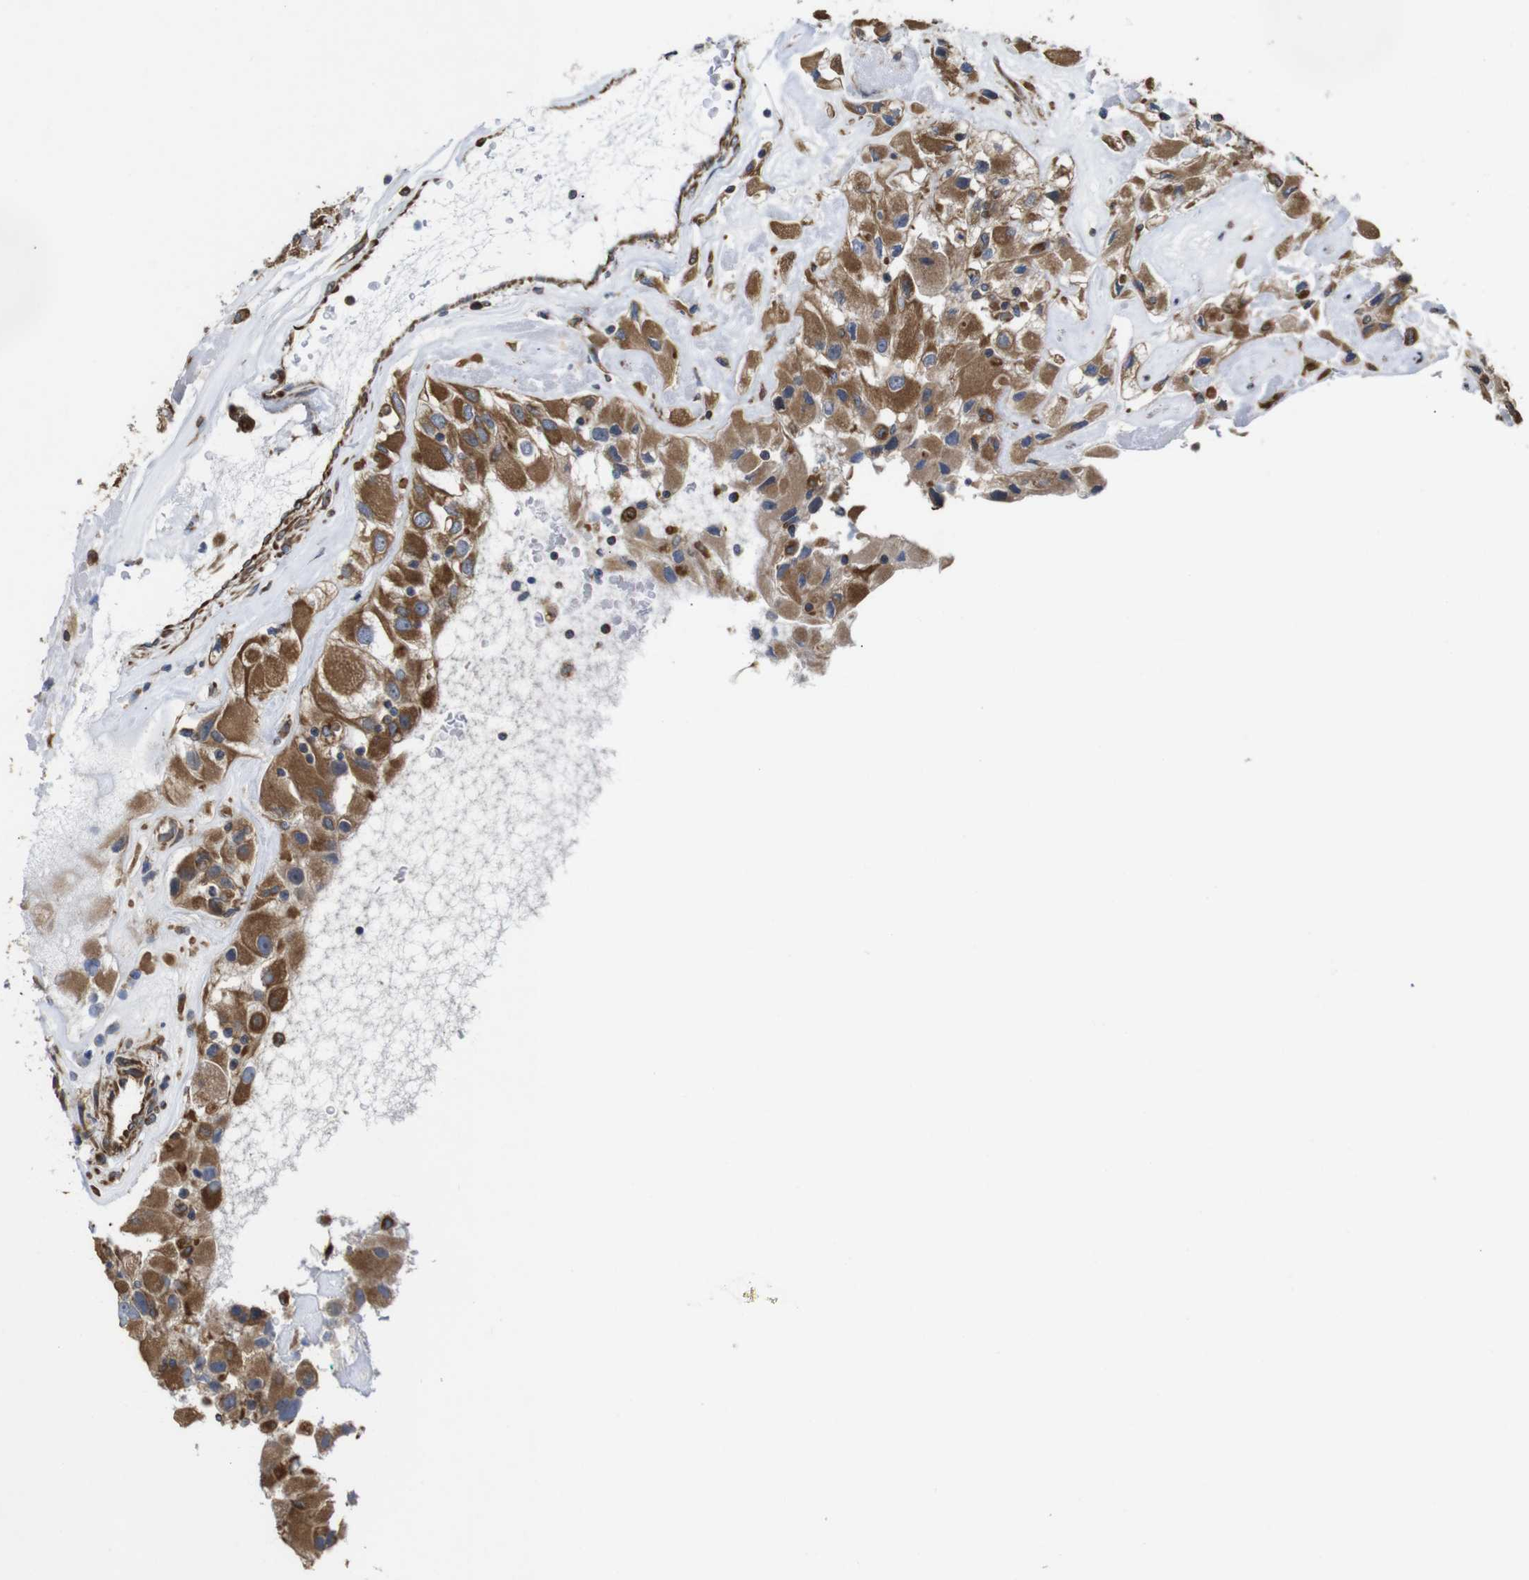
{"staining": {"intensity": "moderate", "quantity": ">75%", "location": "cytoplasmic/membranous"}, "tissue": "renal cancer", "cell_type": "Tumor cells", "image_type": "cancer", "snomed": [{"axis": "morphology", "description": "Adenocarcinoma, NOS"}, {"axis": "topography", "description": "Kidney"}], "caption": "DAB (3,3'-diaminobenzidine) immunohistochemical staining of human renal cancer demonstrates moderate cytoplasmic/membranous protein staining in about >75% of tumor cells.", "gene": "POMK", "patient": {"sex": "female", "age": 52}}